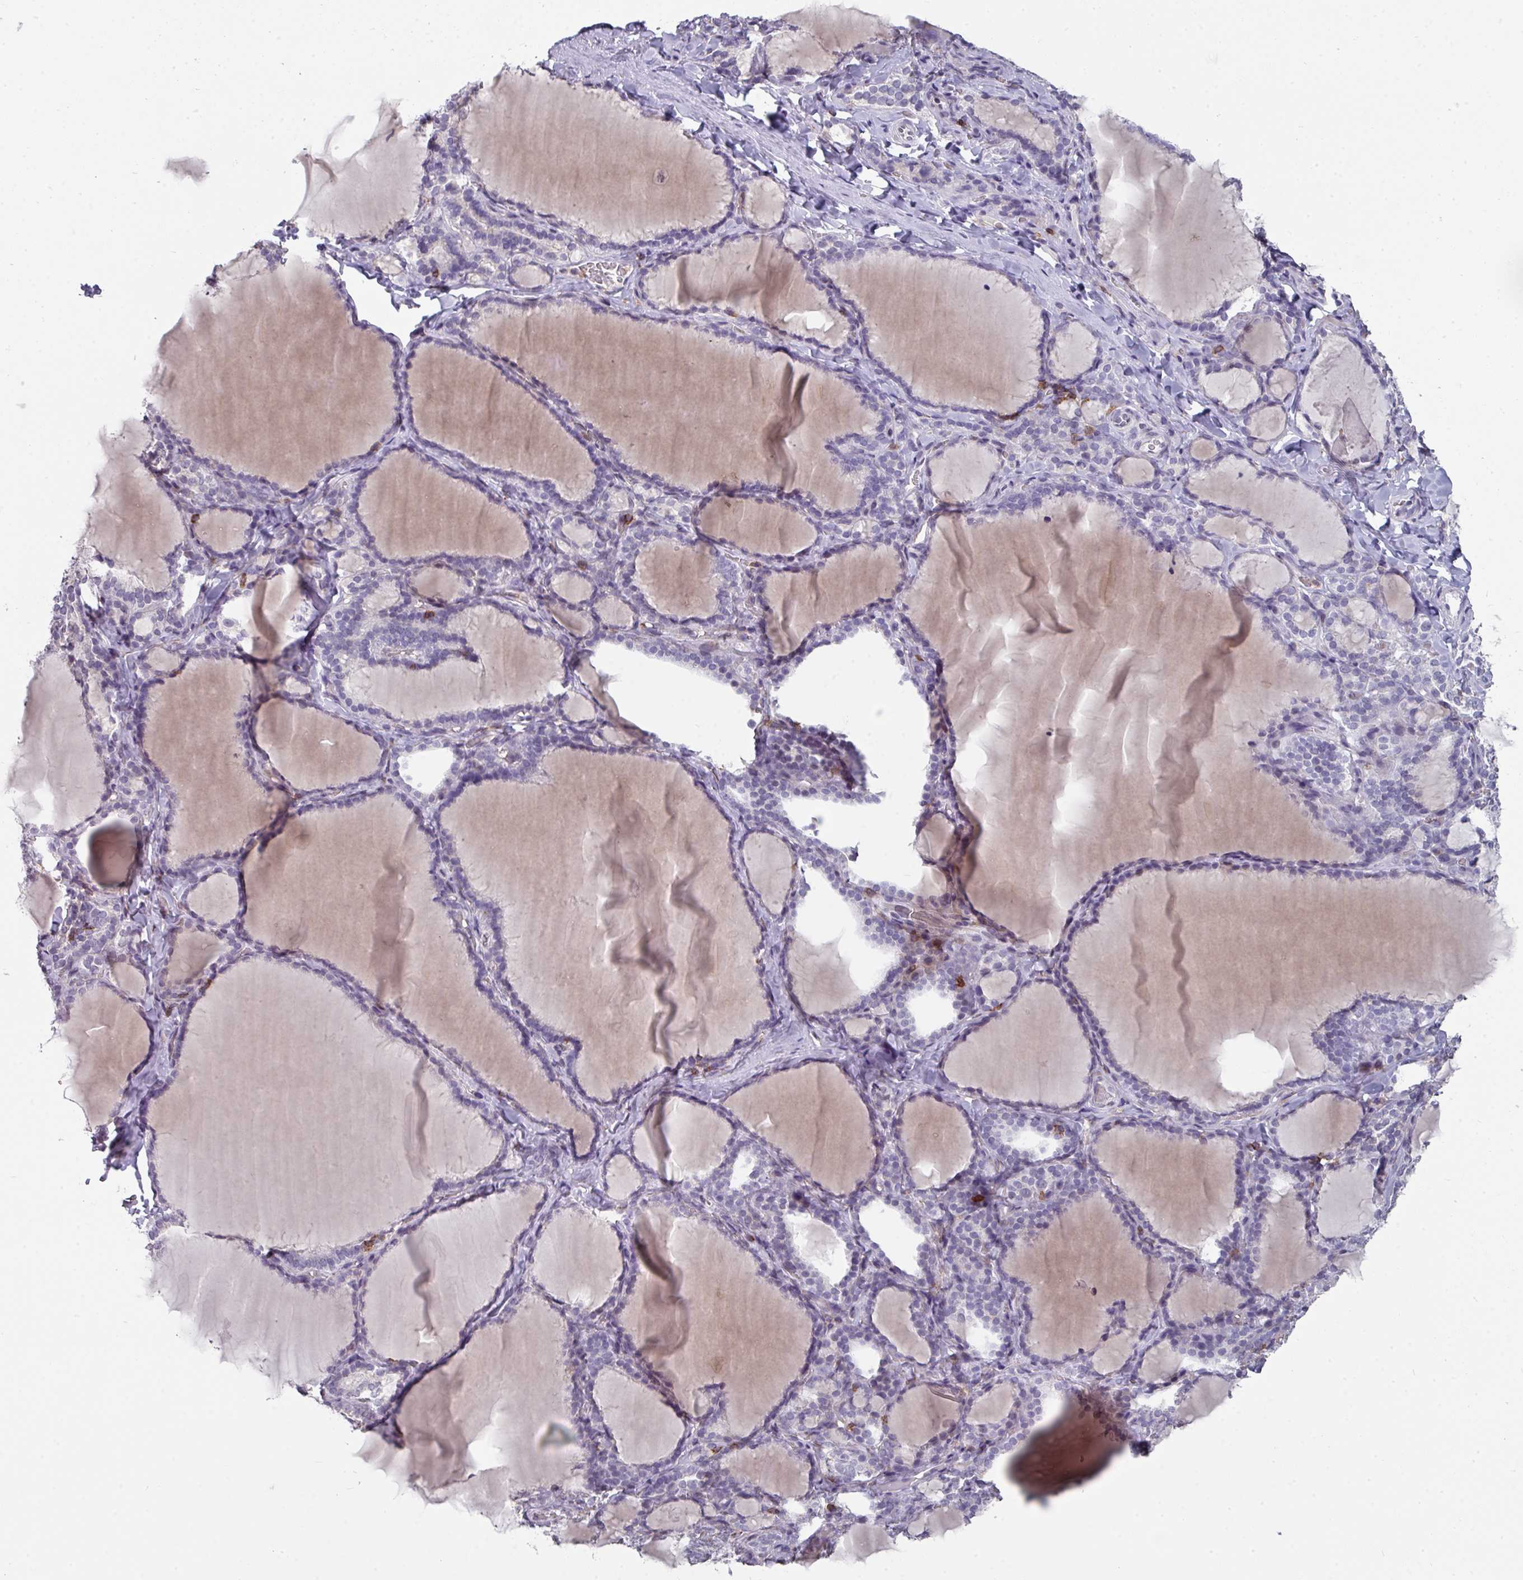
{"staining": {"intensity": "negative", "quantity": "none", "location": "none"}, "tissue": "thyroid gland", "cell_type": "Glandular cells", "image_type": "normal", "snomed": [{"axis": "morphology", "description": "Normal tissue, NOS"}, {"axis": "topography", "description": "Thyroid gland"}], "caption": "A photomicrograph of thyroid gland stained for a protein reveals no brown staining in glandular cells. The staining was performed using DAB to visualize the protein expression in brown, while the nuclei were stained in blue with hematoxylin (Magnification: 20x).", "gene": "RASAL3", "patient": {"sex": "female", "age": 31}}